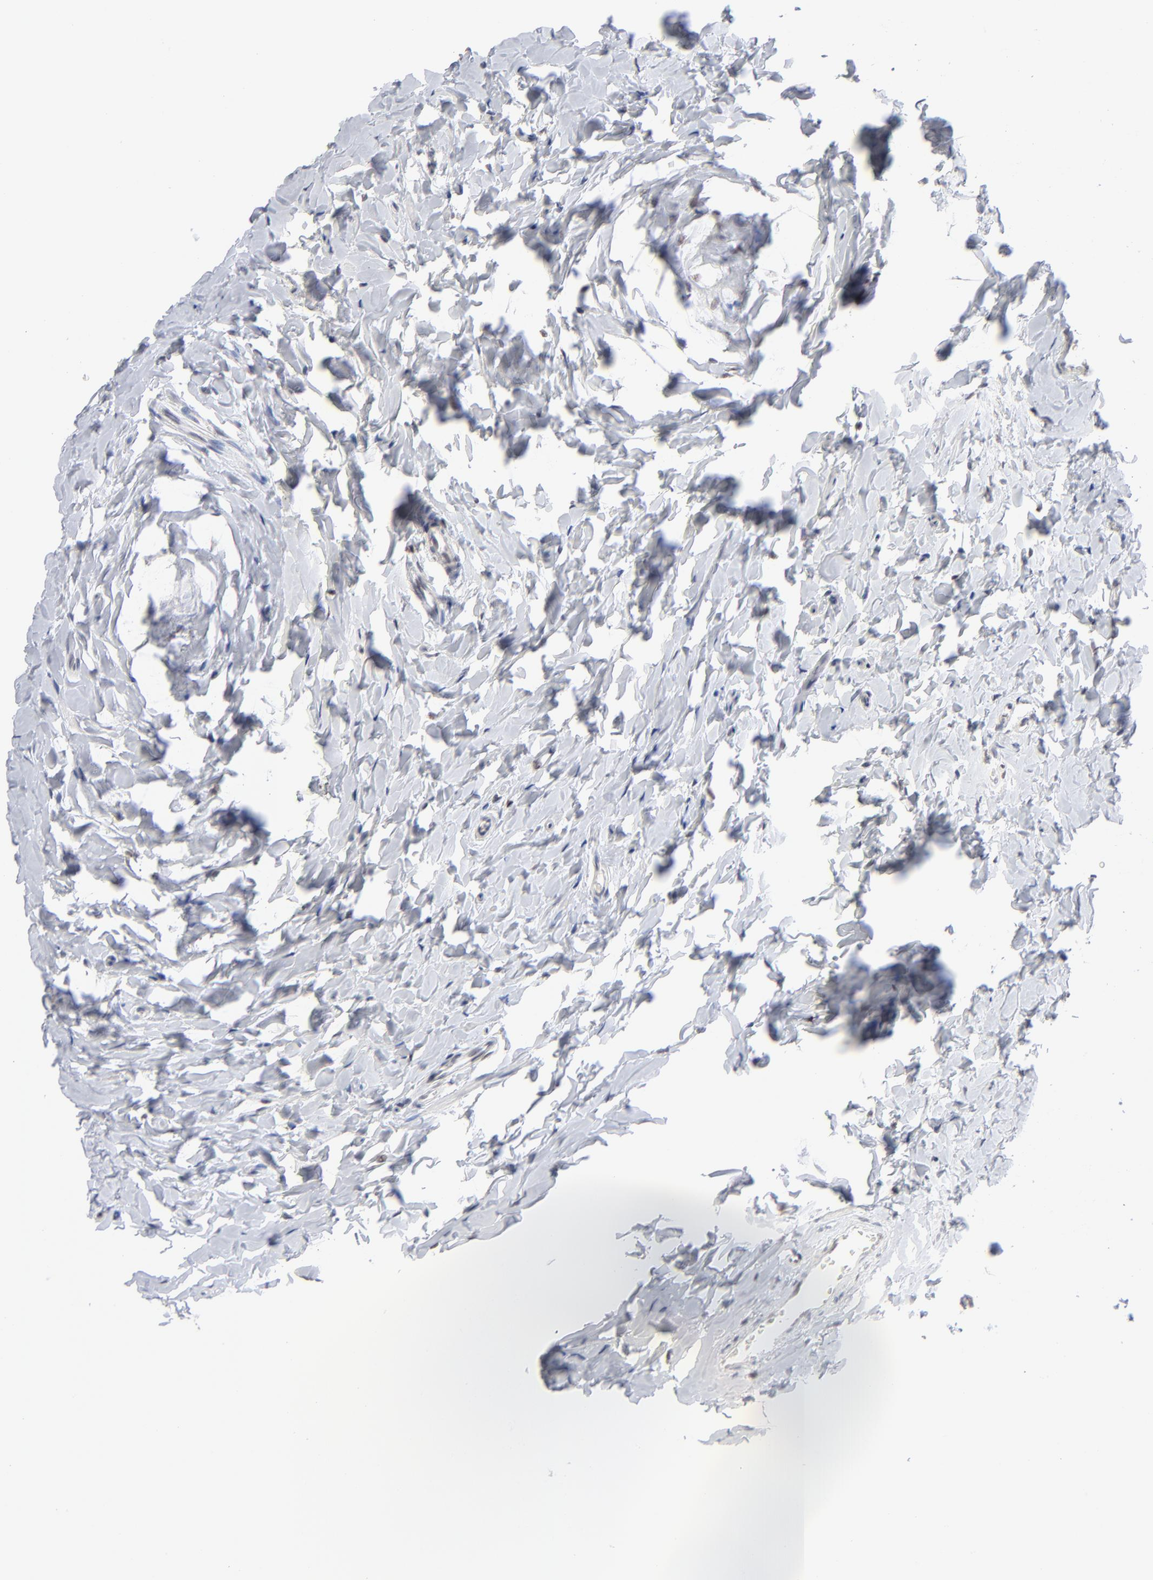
{"staining": {"intensity": "weak", "quantity": "<25%", "location": "nuclear"}, "tissue": "epididymis", "cell_type": "Glandular cells", "image_type": "normal", "snomed": [{"axis": "morphology", "description": "Normal tissue, NOS"}, {"axis": "topography", "description": "Soft tissue"}, {"axis": "topography", "description": "Epididymis"}], "caption": "Immunohistochemistry (IHC) histopathology image of benign epididymis: epididymis stained with DAB exhibits no significant protein staining in glandular cells. (Stains: DAB immunohistochemistry with hematoxylin counter stain, Microscopy: brightfield microscopy at high magnification).", "gene": "MAX", "patient": {"sex": "male", "age": 26}}